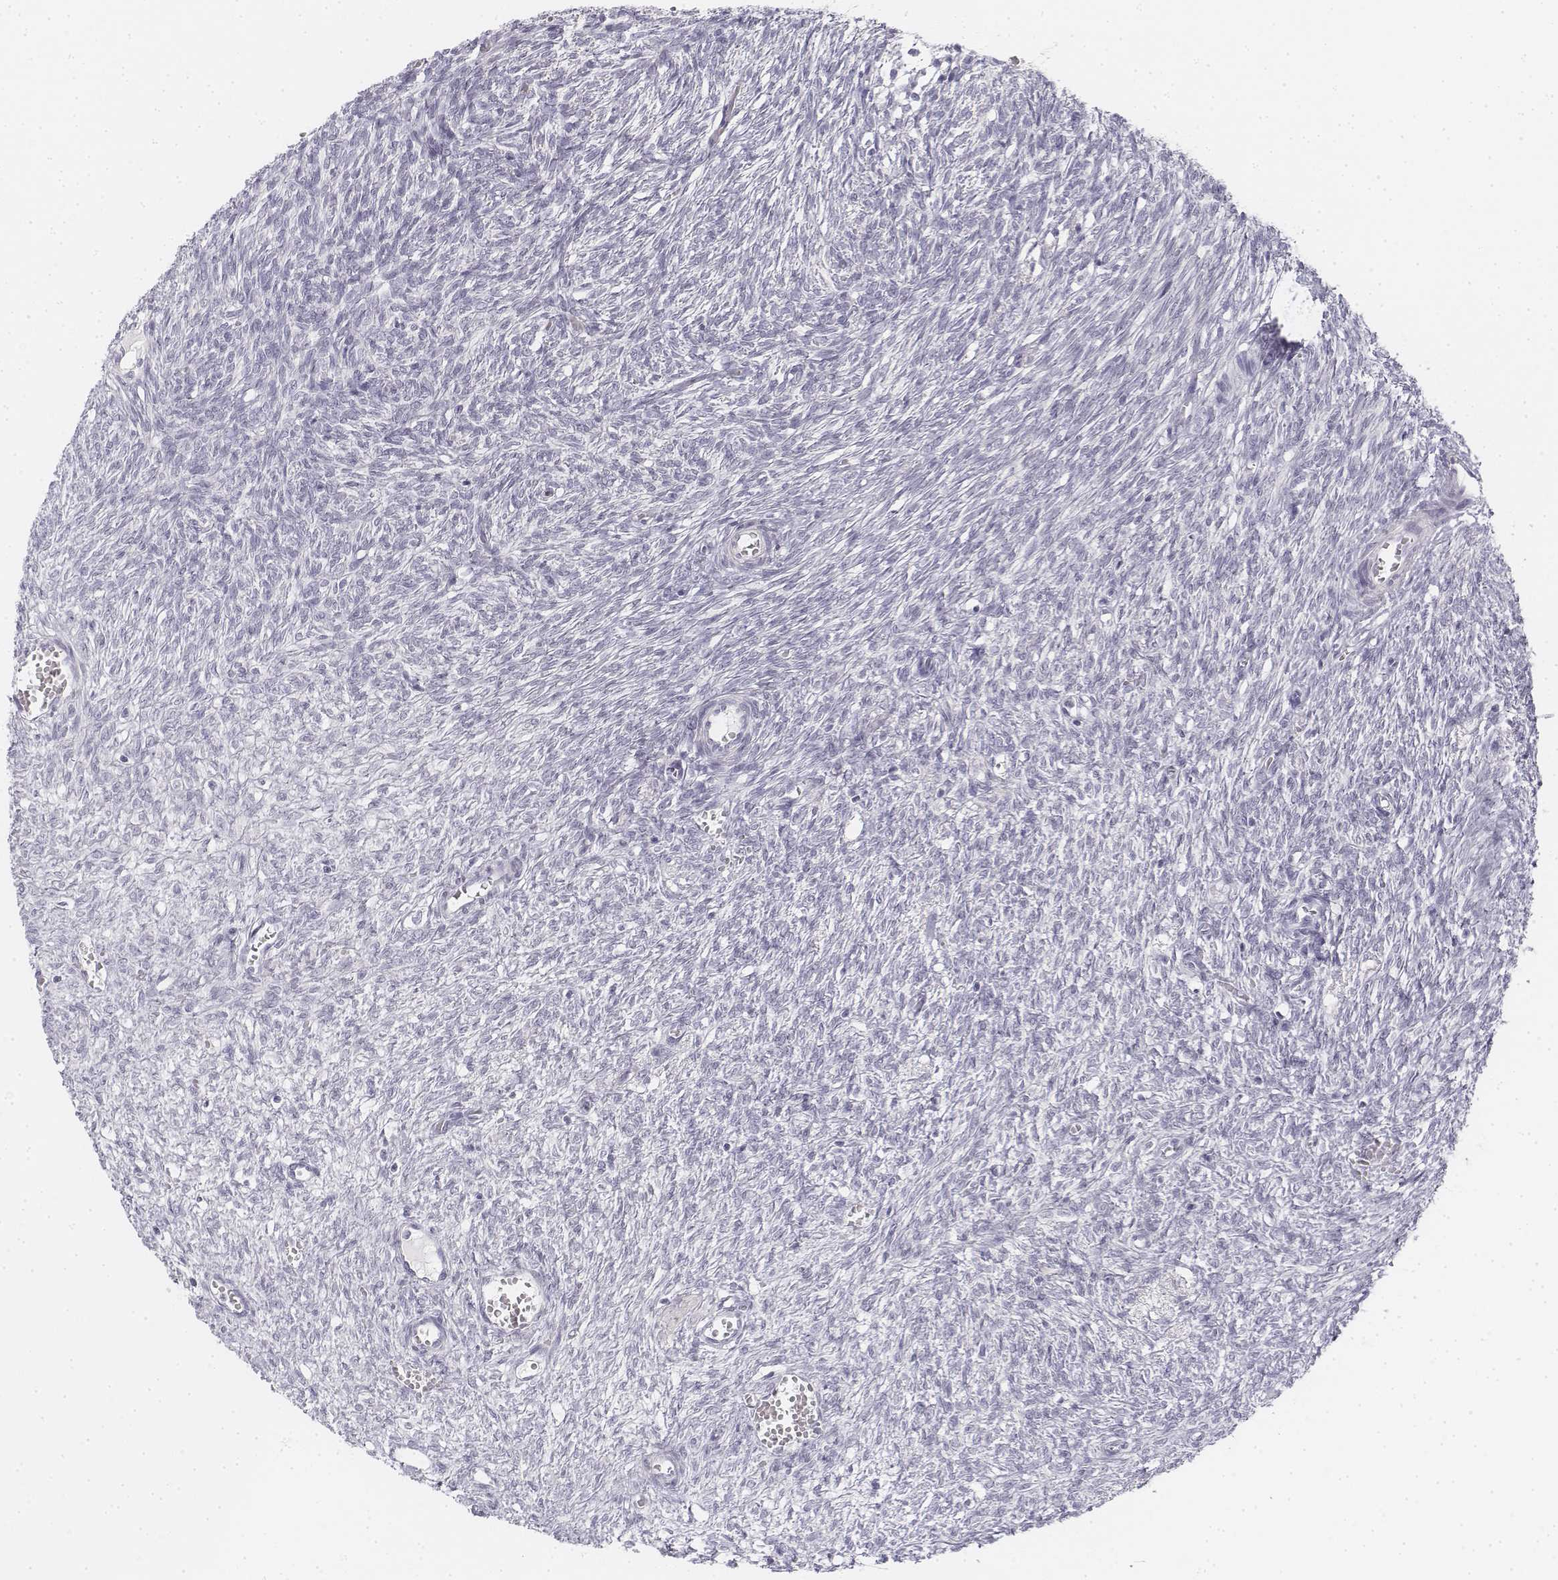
{"staining": {"intensity": "negative", "quantity": "none", "location": "none"}, "tissue": "ovary", "cell_type": "Ovarian stroma cells", "image_type": "normal", "snomed": [{"axis": "morphology", "description": "Normal tissue, NOS"}, {"axis": "topography", "description": "Ovary"}], "caption": "A high-resolution micrograph shows immunohistochemistry staining of normal ovary, which reveals no significant expression in ovarian stroma cells. (Brightfield microscopy of DAB immunohistochemistry (IHC) at high magnification).", "gene": "KRT25", "patient": {"sex": "female", "age": 46}}